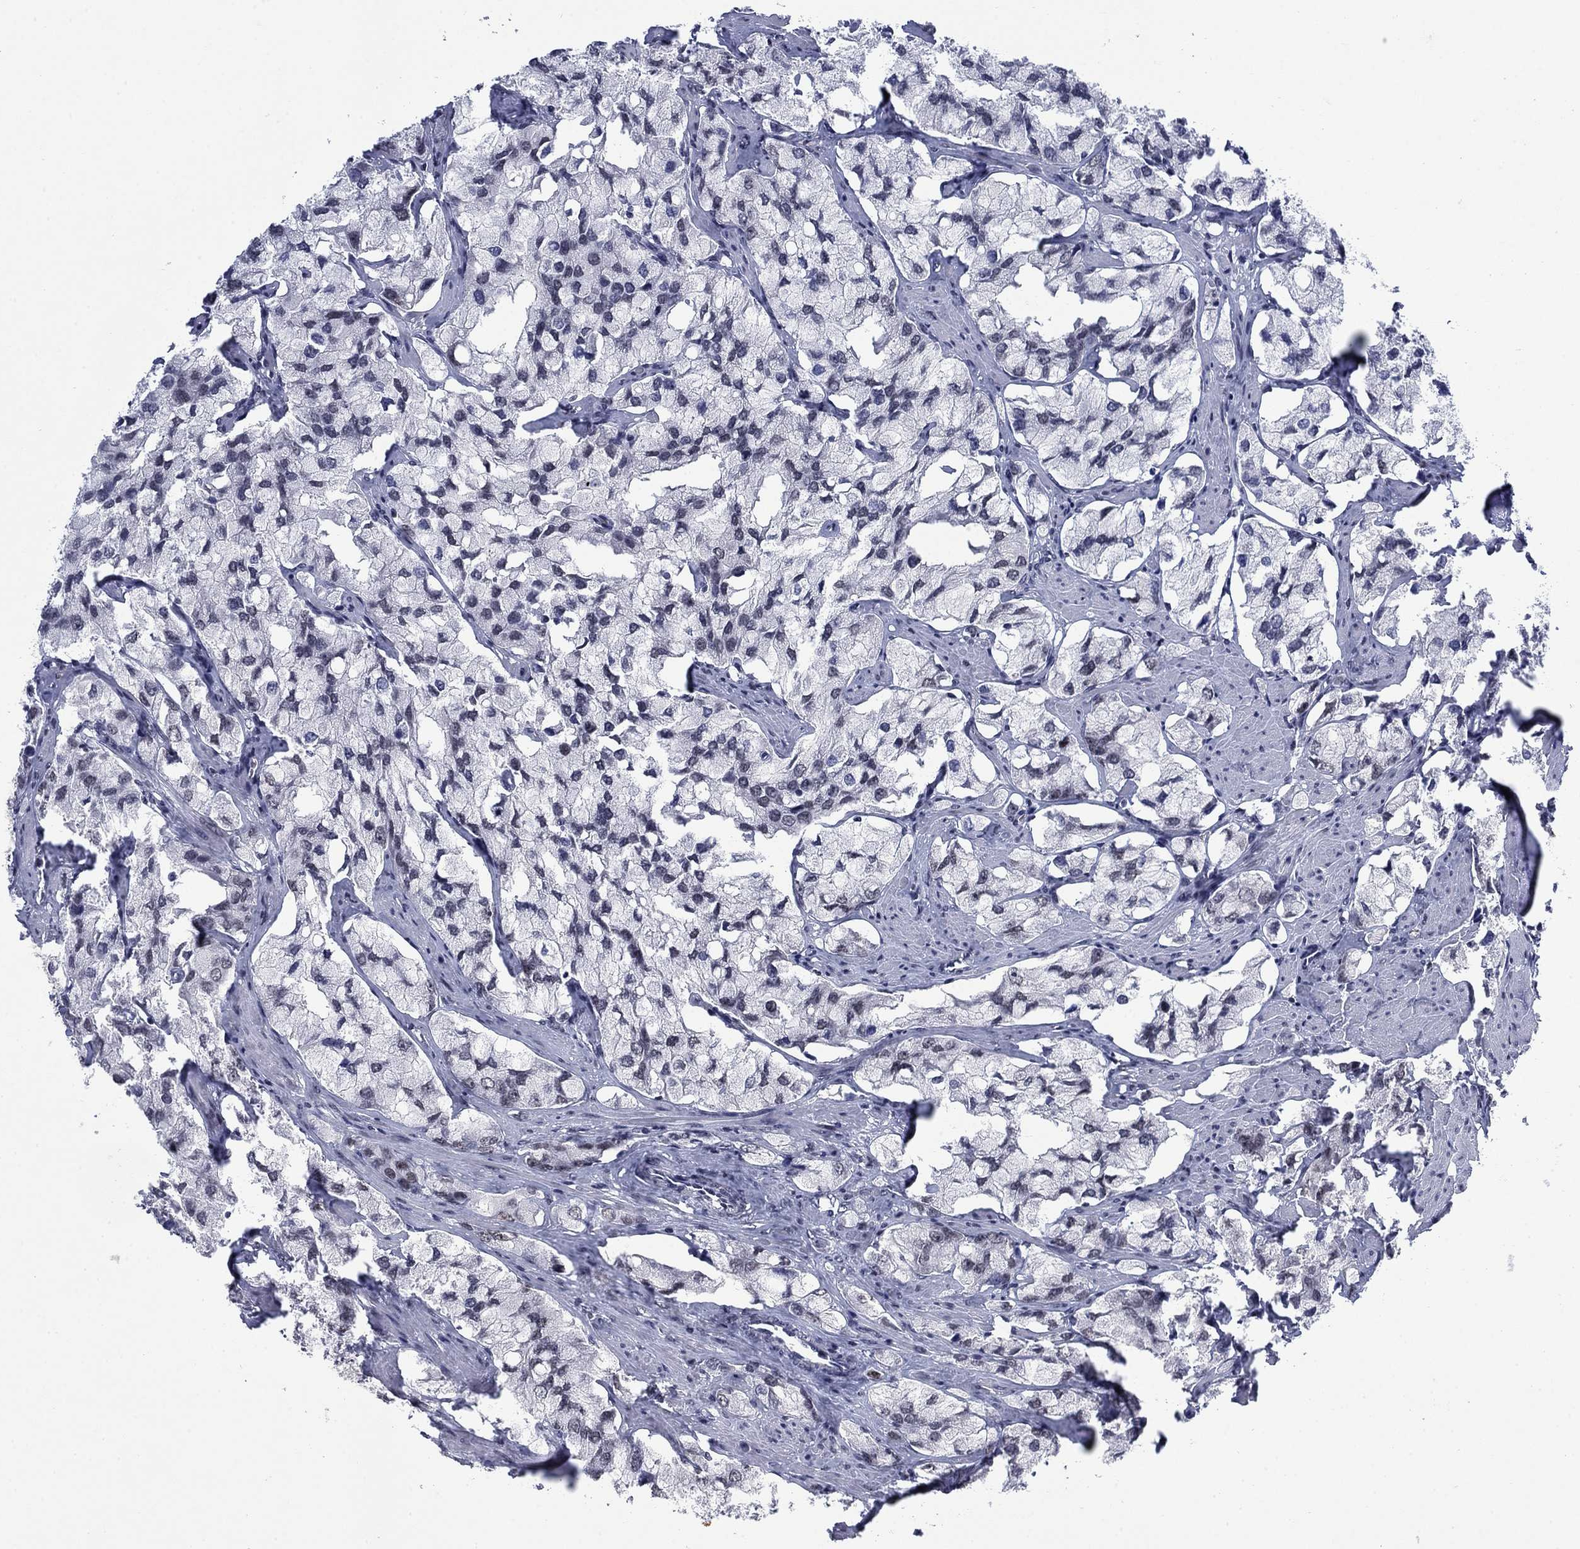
{"staining": {"intensity": "moderate", "quantity": "<25%", "location": "nuclear"}, "tissue": "prostate cancer", "cell_type": "Tumor cells", "image_type": "cancer", "snomed": [{"axis": "morphology", "description": "Adenocarcinoma, NOS"}, {"axis": "topography", "description": "Prostate and seminal vesicle, NOS"}, {"axis": "topography", "description": "Prostate"}], "caption": "IHC histopathology image of prostate cancer stained for a protein (brown), which demonstrates low levels of moderate nuclear positivity in about <25% of tumor cells.", "gene": "NPAS3", "patient": {"sex": "male", "age": 64}}